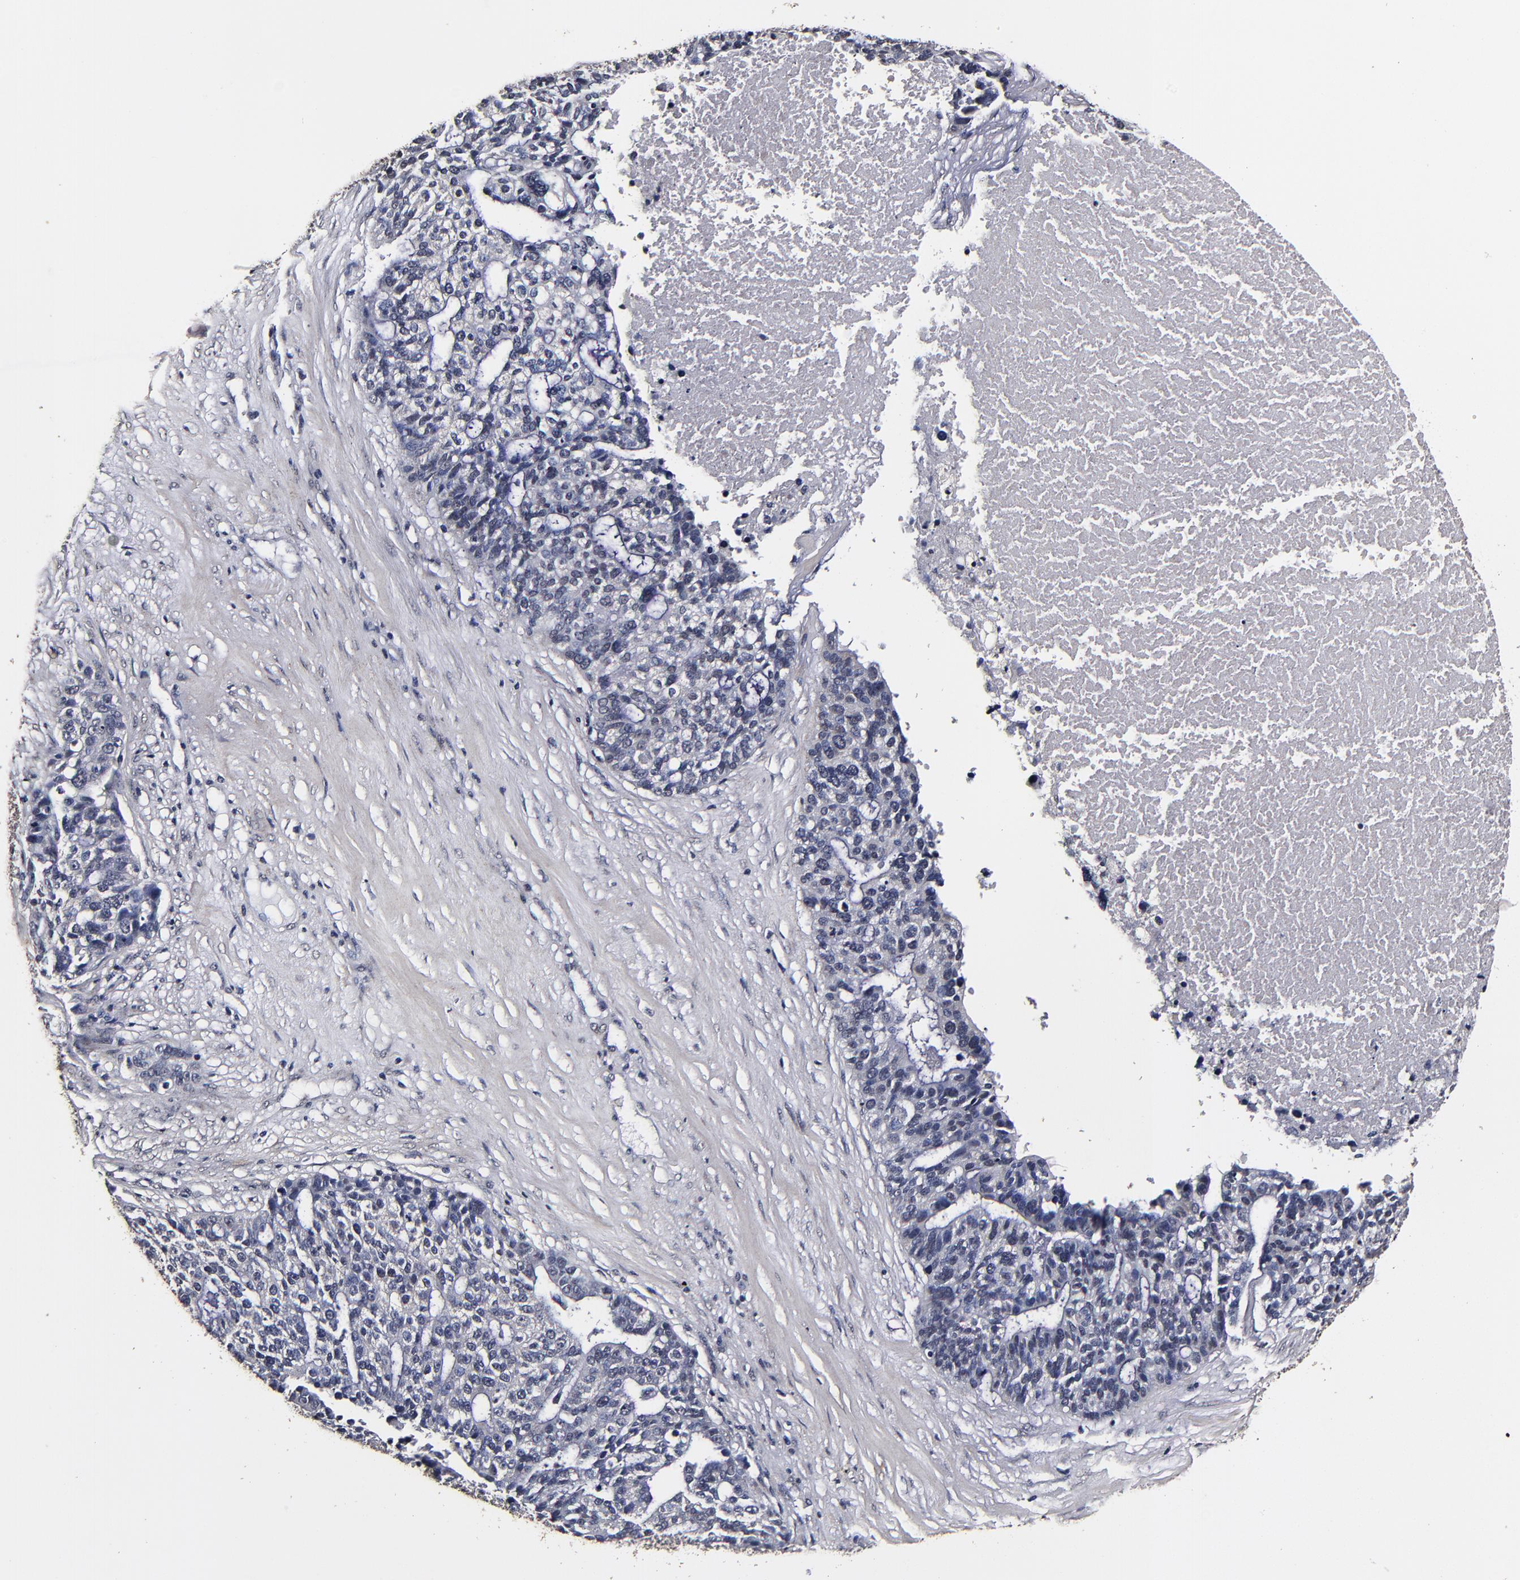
{"staining": {"intensity": "negative", "quantity": "none", "location": "none"}, "tissue": "ovarian cancer", "cell_type": "Tumor cells", "image_type": "cancer", "snomed": [{"axis": "morphology", "description": "Cystadenocarcinoma, serous, NOS"}, {"axis": "topography", "description": "Ovary"}], "caption": "Protein analysis of serous cystadenocarcinoma (ovarian) reveals no significant positivity in tumor cells.", "gene": "MMP15", "patient": {"sex": "female", "age": 59}}